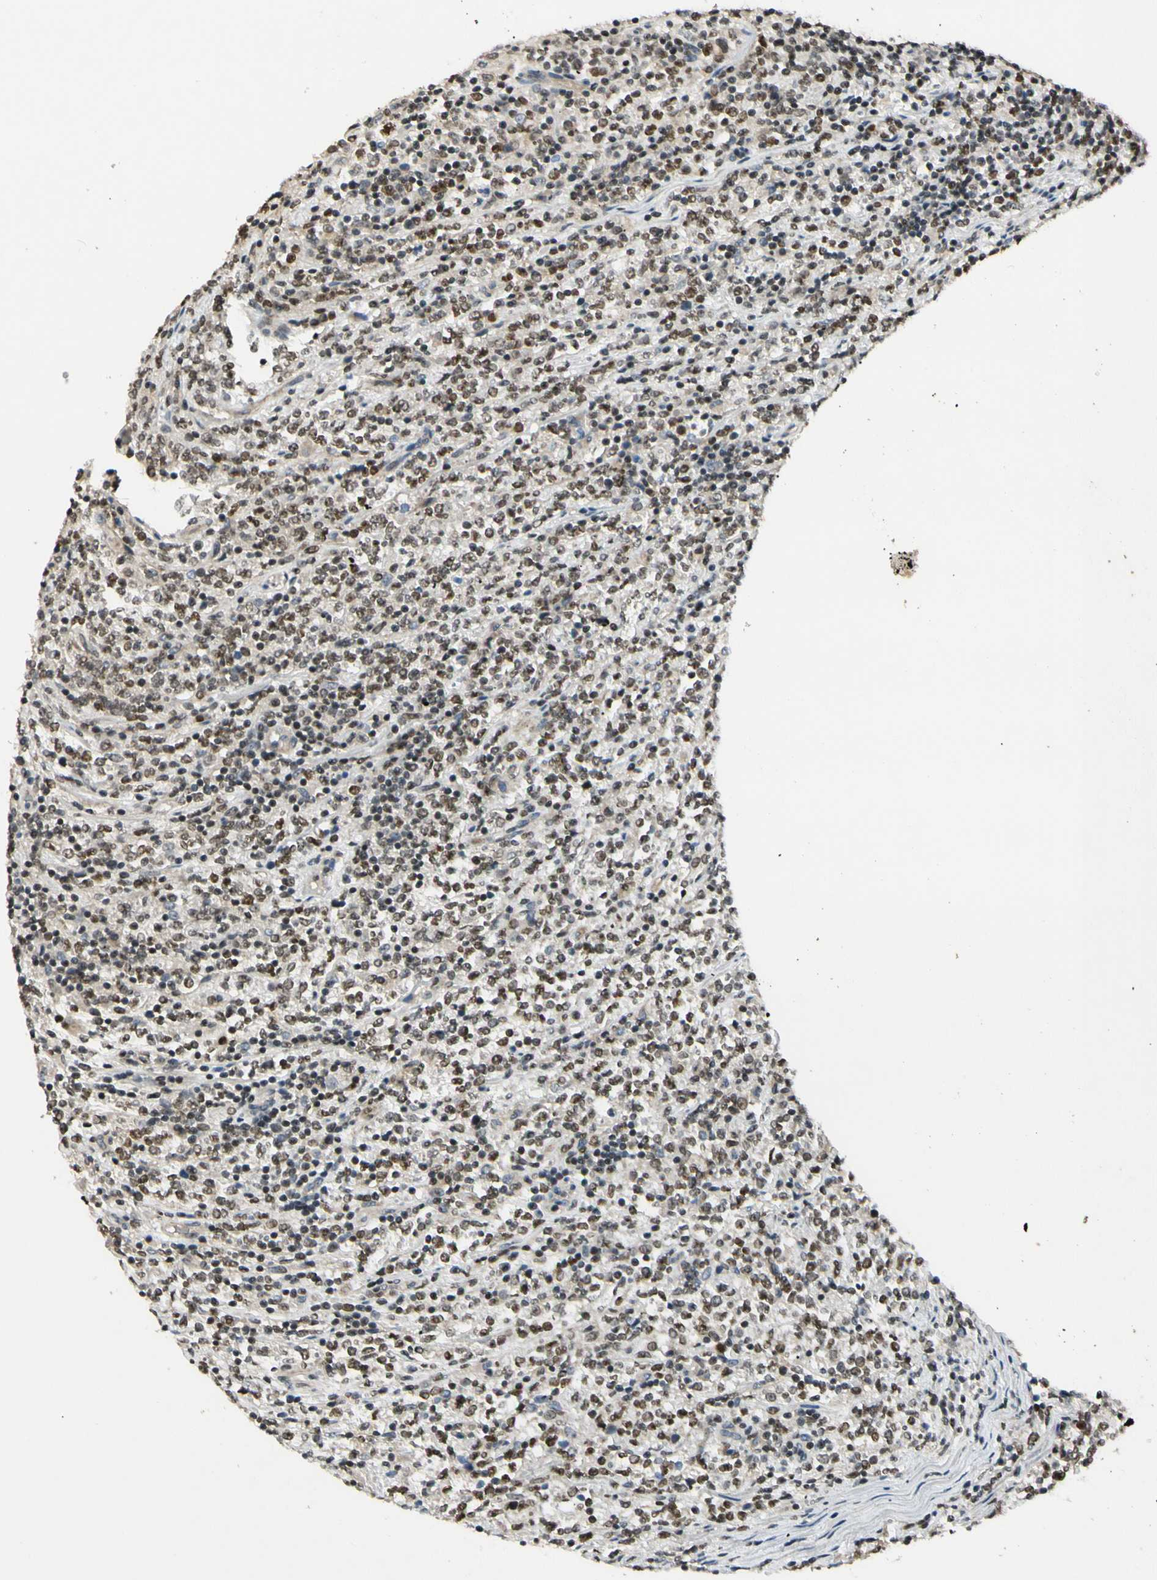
{"staining": {"intensity": "moderate", "quantity": ">75%", "location": "nuclear"}, "tissue": "lymphoma", "cell_type": "Tumor cells", "image_type": "cancer", "snomed": [{"axis": "morphology", "description": "Malignant lymphoma, non-Hodgkin's type, High grade"}, {"axis": "topography", "description": "Soft tissue"}], "caption": "About >75% of tumor cells in lymphoma exhibit moderate nuclear protein expression as visualized by brown immunohistochemical staining.", "gene": "NFYA", "patient": {"sex": "male", "age": 18}}